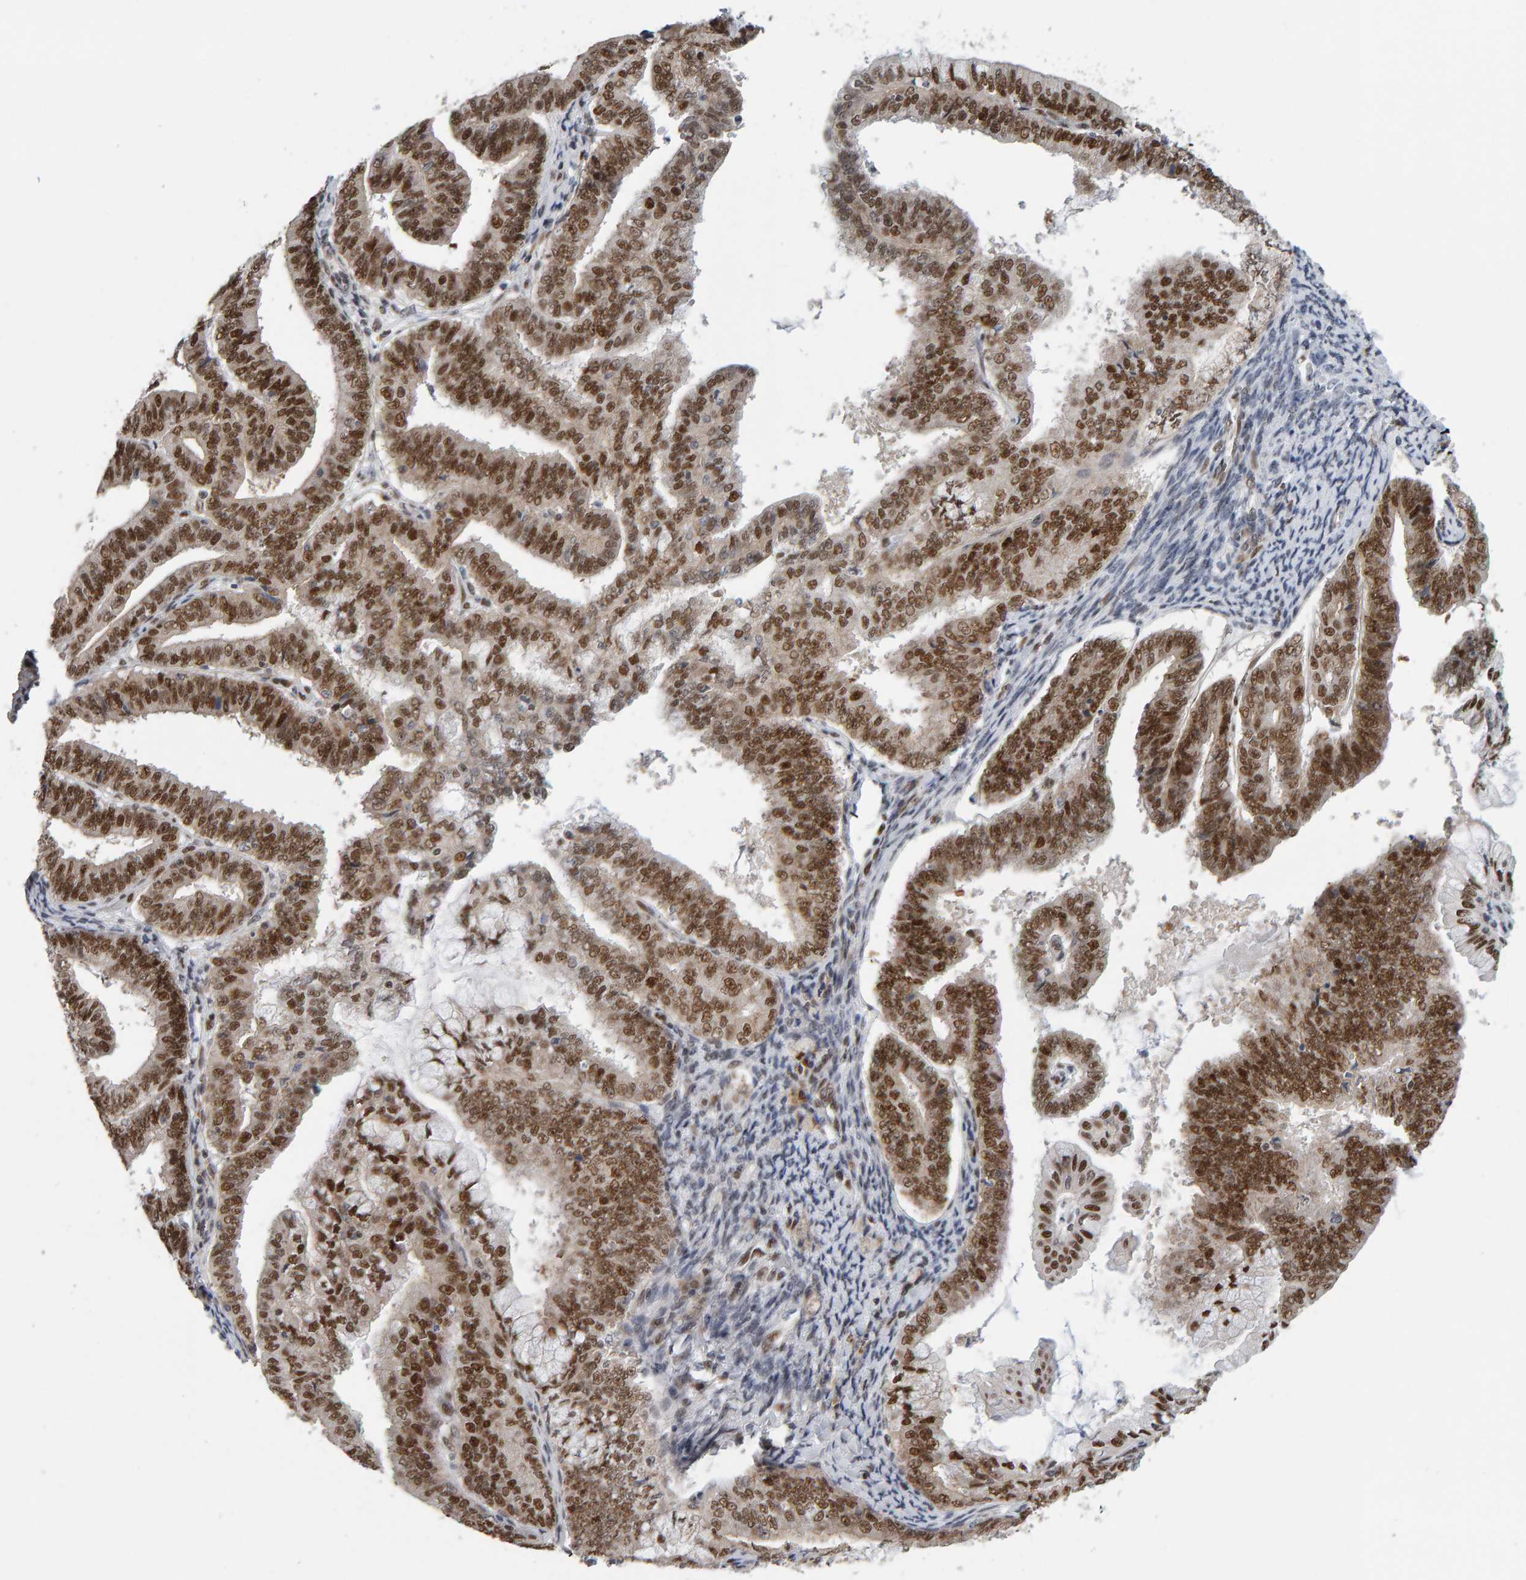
{"staining": {"intensity": "strong", "quantity": ">75%", "location": "nuclear"}, "tissue": "endometrial cancer", "cell_type": "Tumor cells", "image_type": "cancer", "snomed": [{"axis": "morphology", "description": "Adenocarcinoma, NOS"}, {"axis": "topography", "description": "Endometrium"}], "caption": "Endometrial cancer stained with DAB (3,3'-diaminobenzidine) immunohistochemistry (IHC) exhibits high levels of strong nuclear staining in about >75% of tumor cells.", "gene": "ATF7IP", "patient": {"sex": "female", "age": 63}}